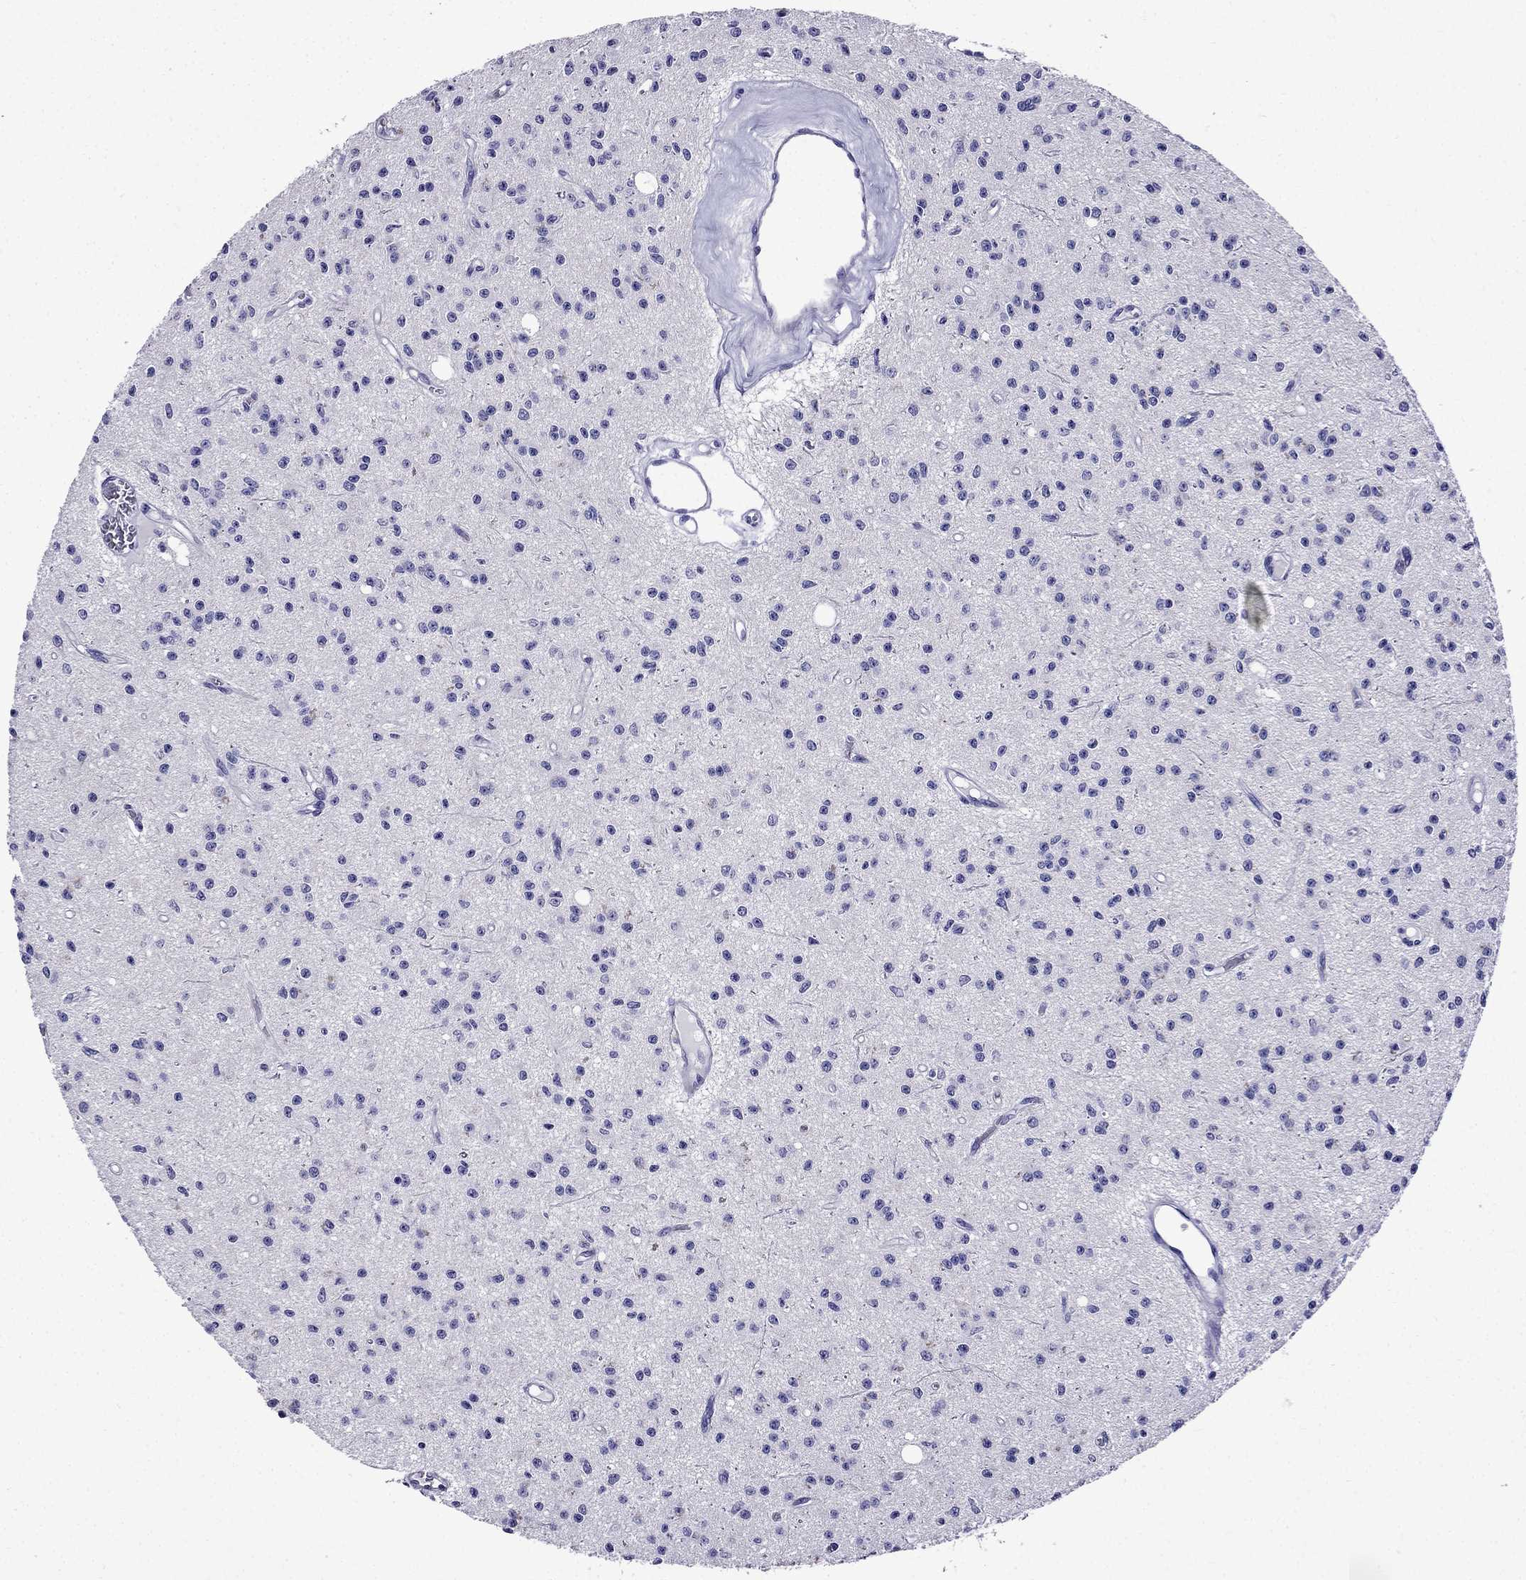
{"staining": {"intensity": "negative", "quantity": "none", "location": "none"}, "tissue": "glioma", "cell_type": "Tumor cells", "image_type": "cancer", "snomed": [{"axis": "morphology", "description": "Glioma, malignant, Low grade"}, {"axis": "topography", "description": "Brain"}], "caption": "Tumor cells show no significant protein staining in malignant glioma (low-grade). Brightfield microscopy of immunohistochemistry (IHC) stained with DAB (brown) and hematoxylin (blue), captured at high magnification.", "gene": "ERC2", "patient": {"sex": "female", "age": 45}}